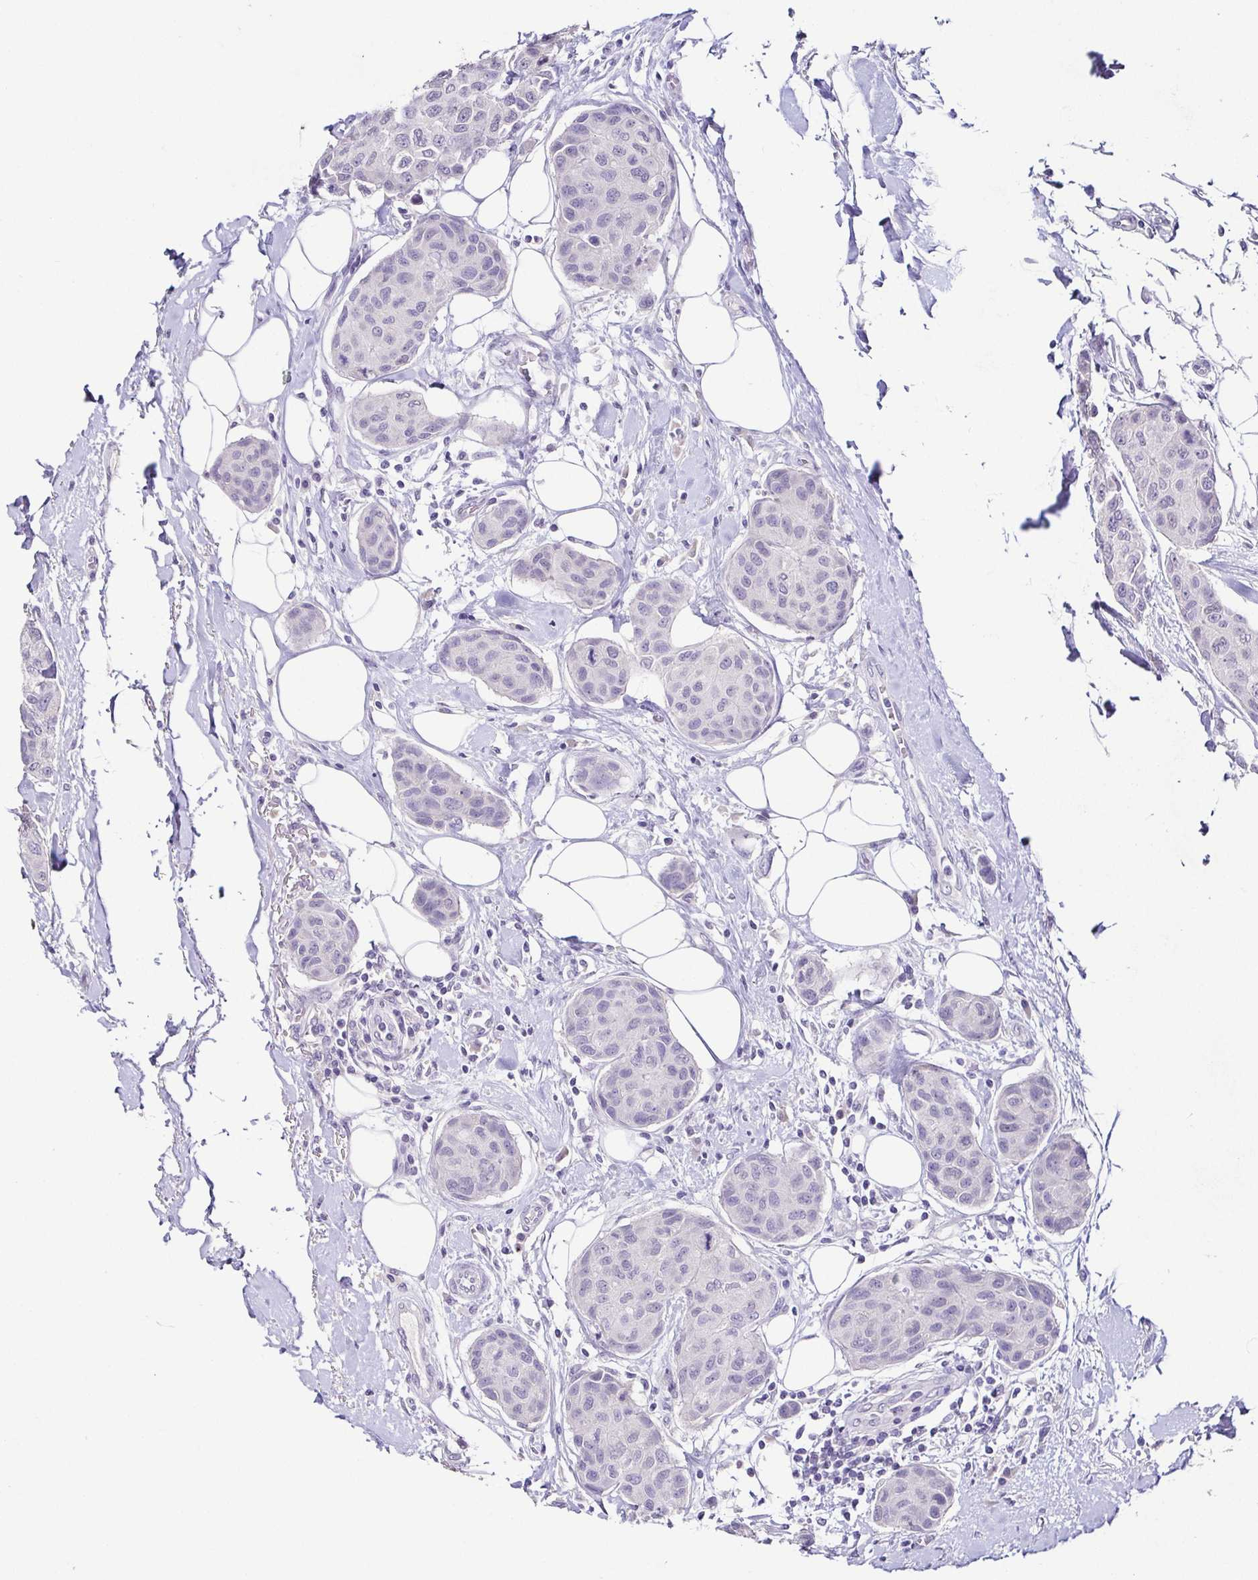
{"staining": {"intensity": "negative", "quantity": "none", "location": "none"}, "tissue": "breast cancer", "cell_type": "Tumor cells", "image_type": "cancer", "snomed": [{"axis": "morphology", "description": "Duct carcinoma"}, {"axis": "topography", "description": "Breast"}, {"axis": "topography", "description": "Lymph node"}], "caption": "This is an IHC photomicrograph of breast intraductal carcinoma. There is no staining in tumor cells.", "gene": "TP73", "patient": {"sex": "female", "age": 80}}